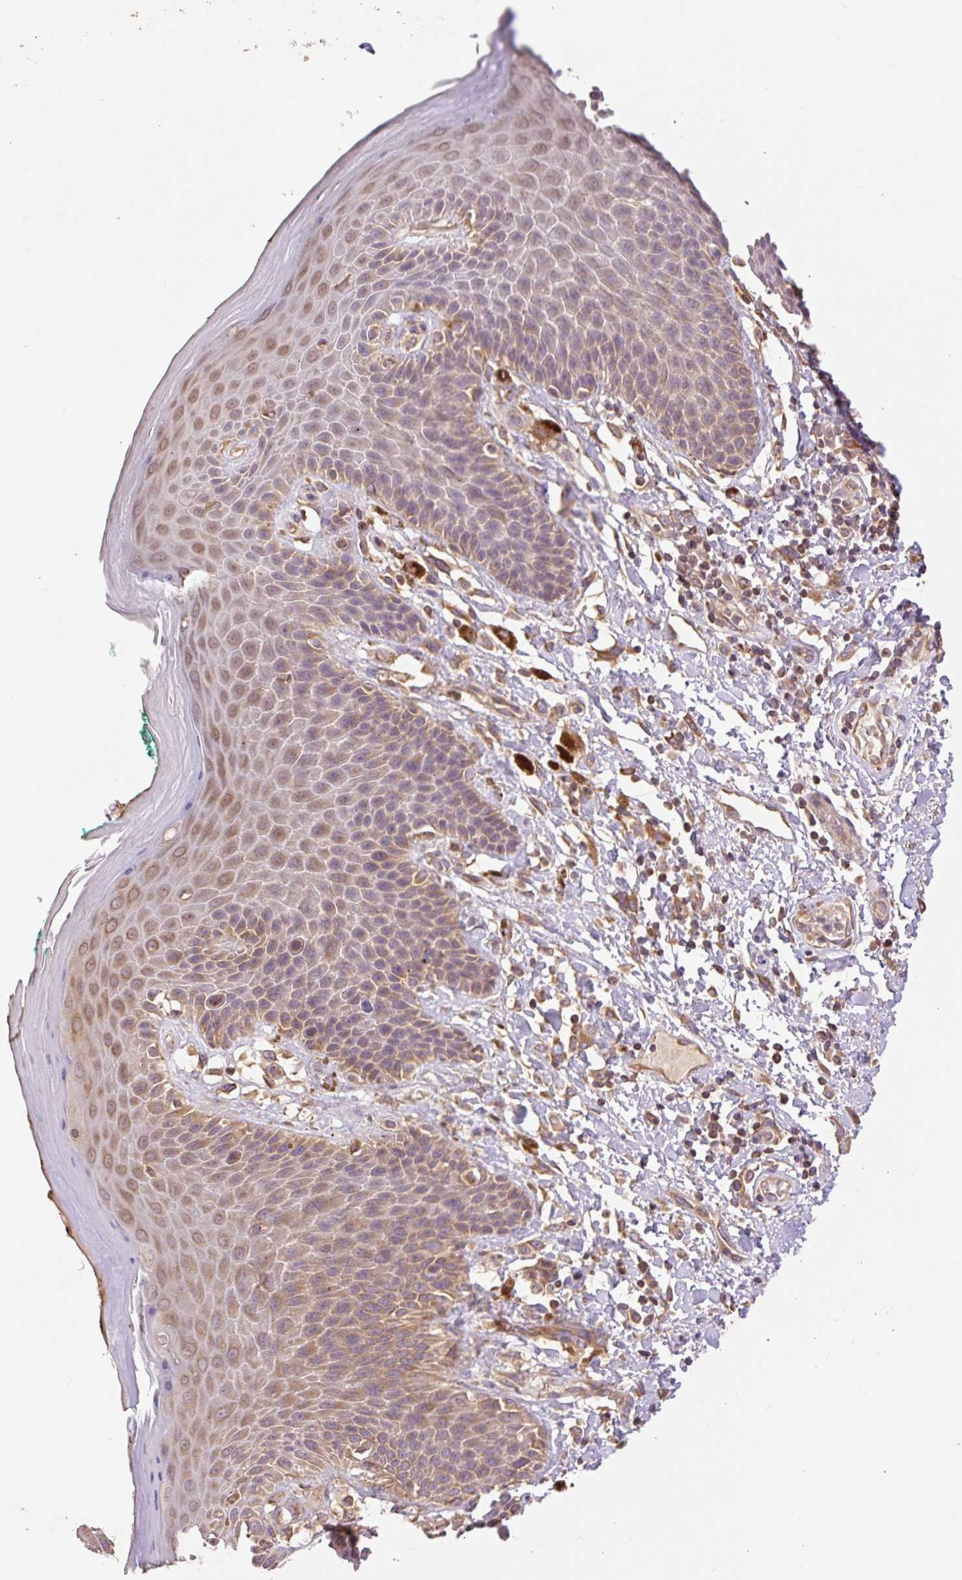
{"staining": {"intensity": "moderate", "quantity": "25%-75%", "location": "cytoplasmic/membranous"}, "tissue": "skin", "cell_type": "Epidermal cells", "image_type": "normal", "snomed": [{"axis": "morphology", "description": "Normal tissue, NOS"}, {"axis": "topography", "description": "Peripheral nerve tissue"}], "caption": "Immunohistochemistry of normal human skin displays medium levels of moderate cytoplasmic/membranous staining in about 25%-75% of epidermal cells.", "gene": "DESI1", "patient": {"sex": "male", "age": 51}}